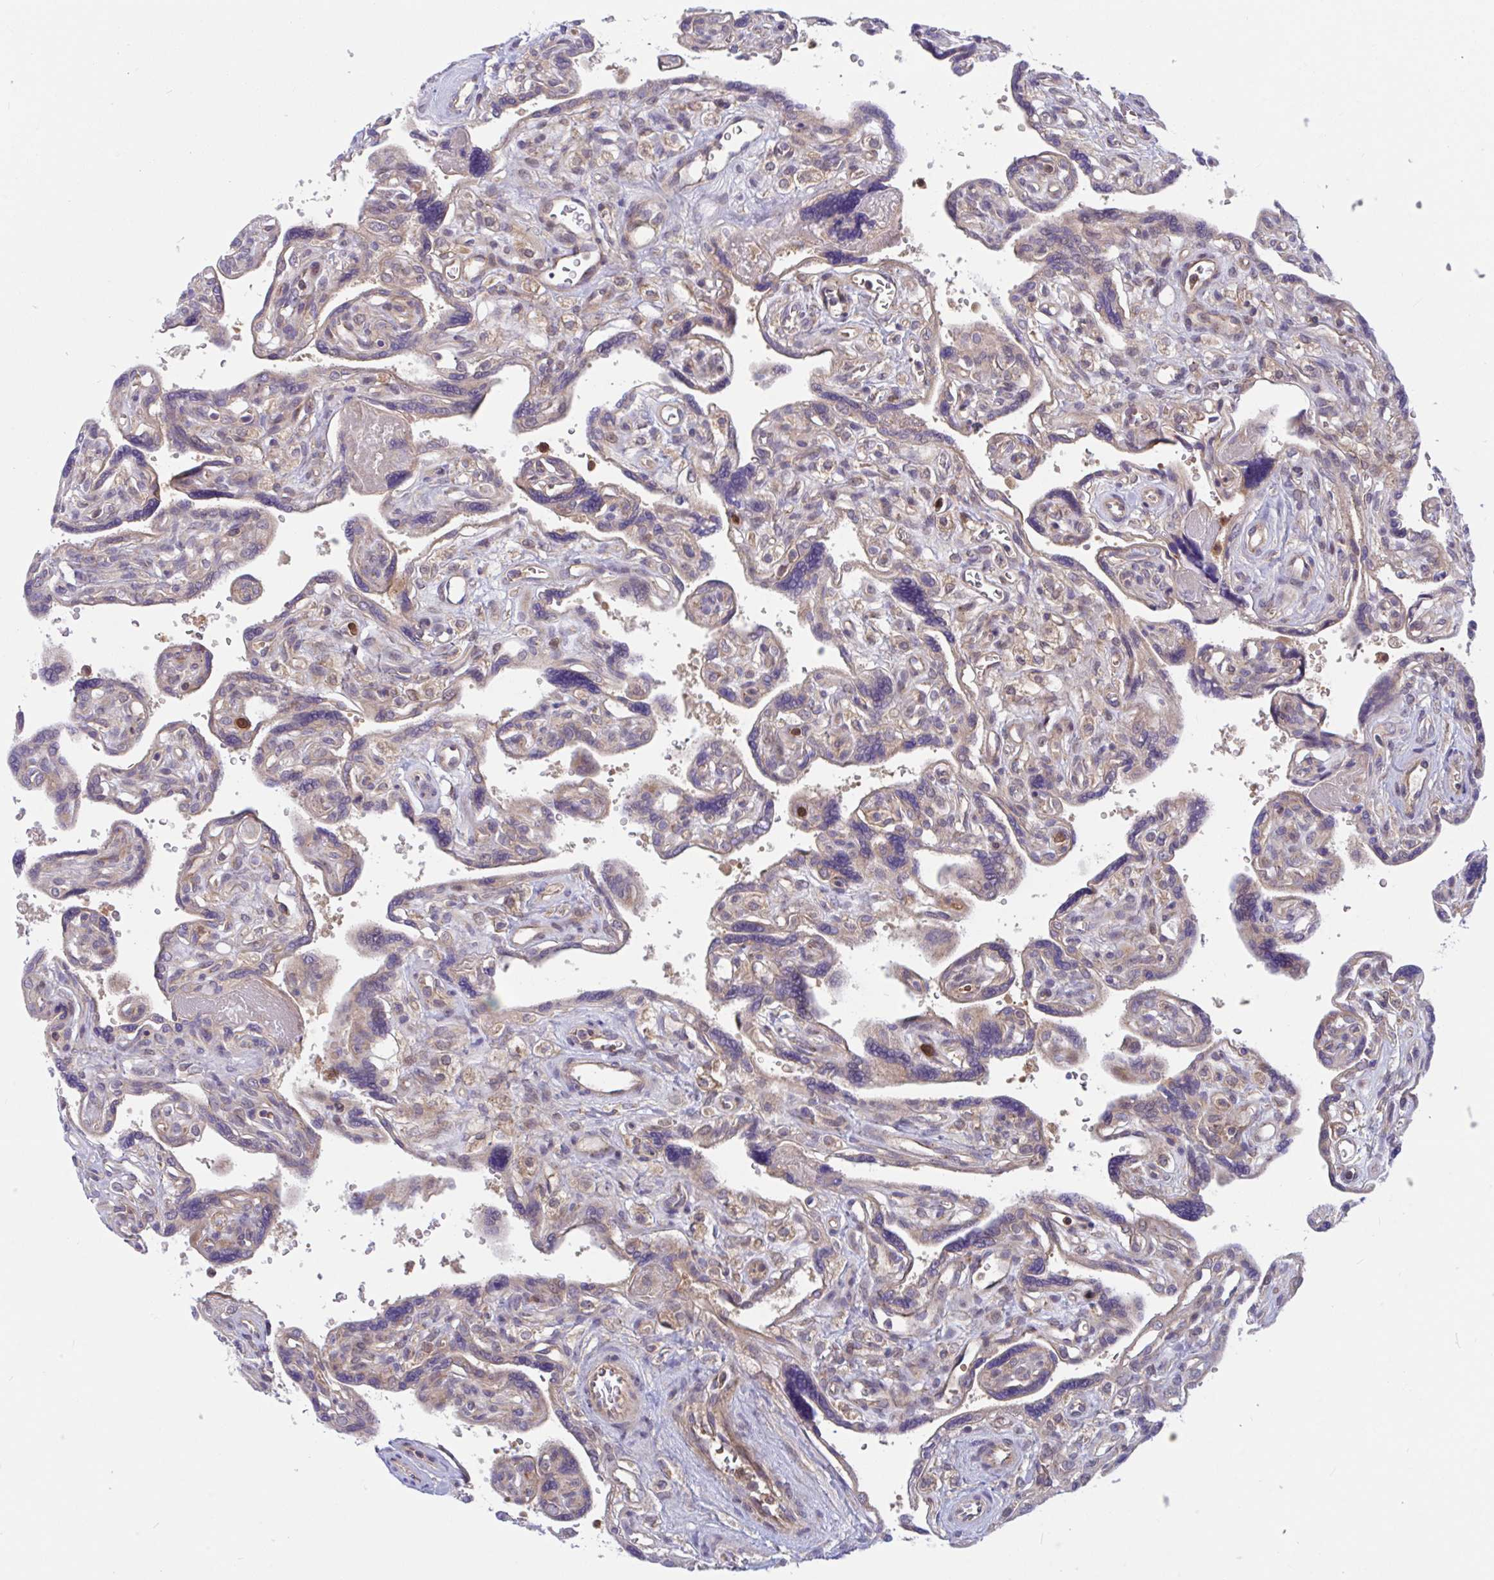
{"staining": {"intensity": "weak", "quantity": "25%-75%", "location": "cytoplasmic/membranous"}, "tissue": "placenta", "cell_type": "Trophoblastic cells", "image_type": "normal", "snomed": [{"axis": "morphology", "description": "Normal tissue, NOS"}, {"axis": "topography", "description": "Placenta"}], "caption": "The micrograph displays a brown stain indicating the presence of a protein in the cytoplasmic/membranous of trophoblastic cells in placenta.", "gene": "LMNTD2", "patient": {"sex": "female", "age": 39}}